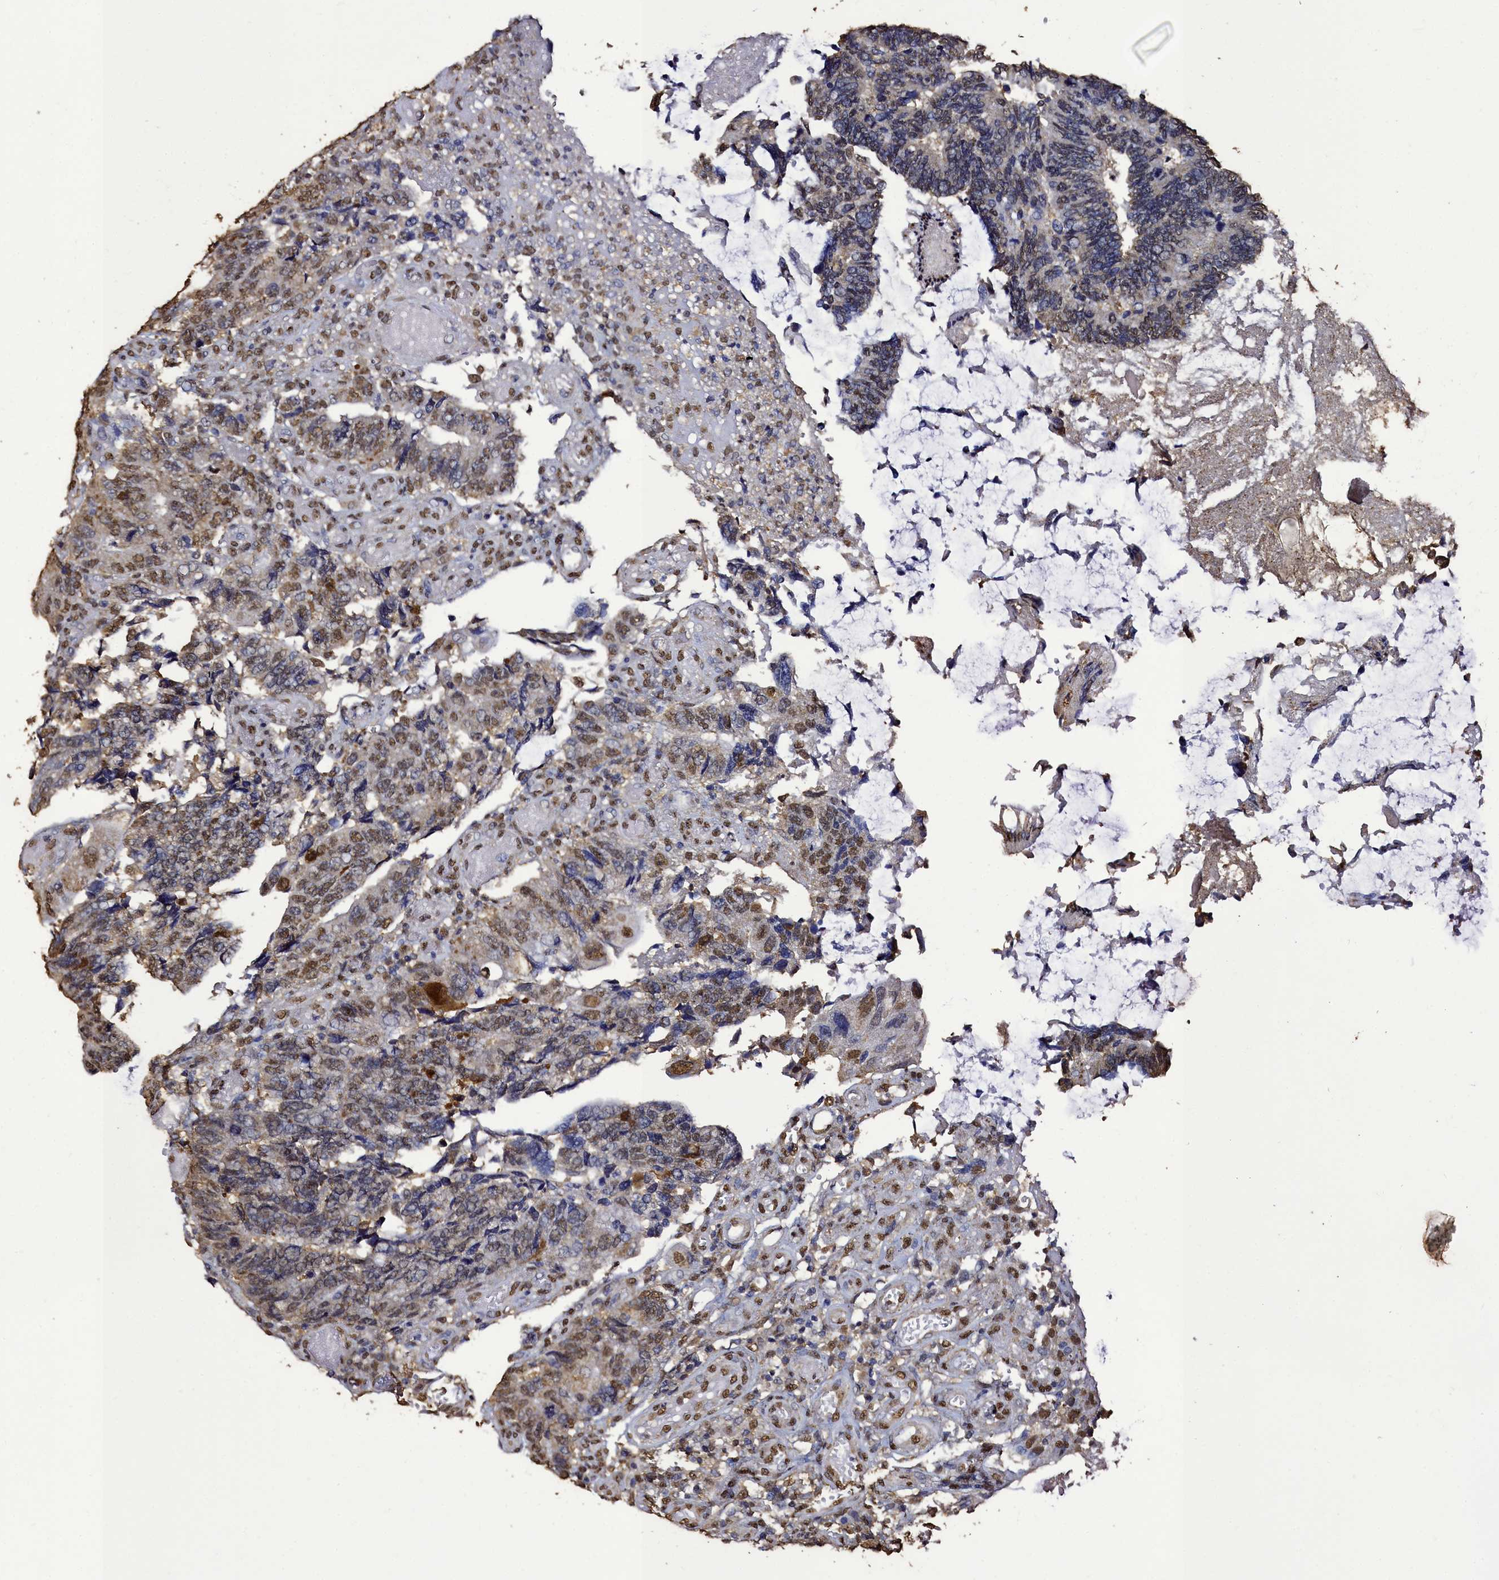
{"staining": {"intensity": "moderate", "quantity": "25%-75%", "location": "cytoplasmic/membranous,nuclear"}, "tissue": "colorectal cancer", "cell_type": "Tumor cells", "image_type": "cancer", "snomed": [{"axis": "morphology", "description": "Adenocarcinoma, NOS"}, {"axis": "topography", "description": "Colon"}], "caption": "Immunohistochemical staining of adenocarcinoma (colorectal) exhibits medium levels of moderate cytoplasmic/membranous and nuclear expression in about 25%-75% of tumor cells.", "gene": "TRIP6", "patient": {"sex": "male", "age": 87}}